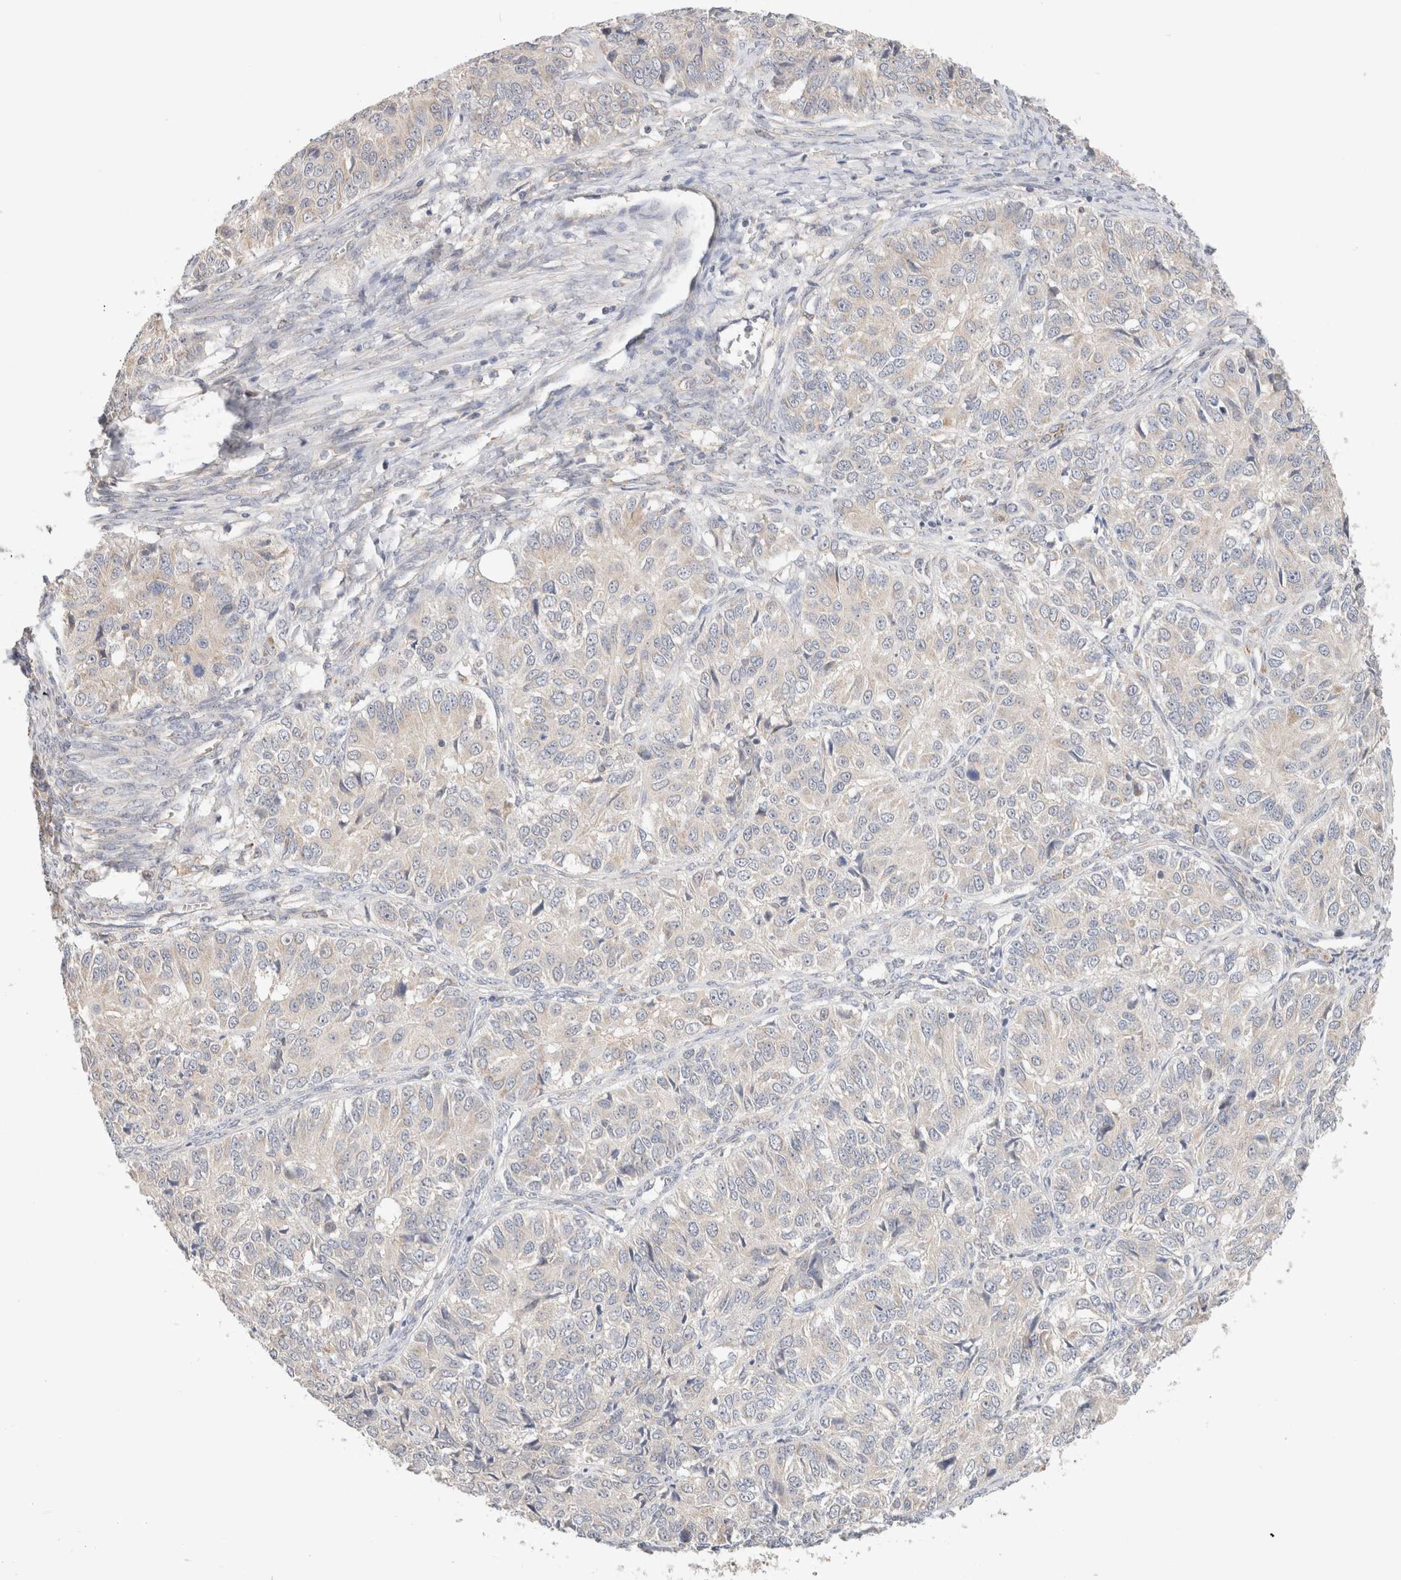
{"staining": {"intensity": "negative", "quantity": "none", "location": "none"}, "tissue": "ovarian cancer", "cell_type": "Tumor cells", "image_type": "cancer", "snomed": [{"axis": "morphology", "description": "Carcinoma, endometroid"}, {"axis": "topography", "description": "Ovary"}], "caption": "Ovarian endometroid carcinoma was stained to show a protein in brown. There is no significant expression in tumor cells.", "gene": "CA13", "patient": {"sex": "female", "age": 51}}